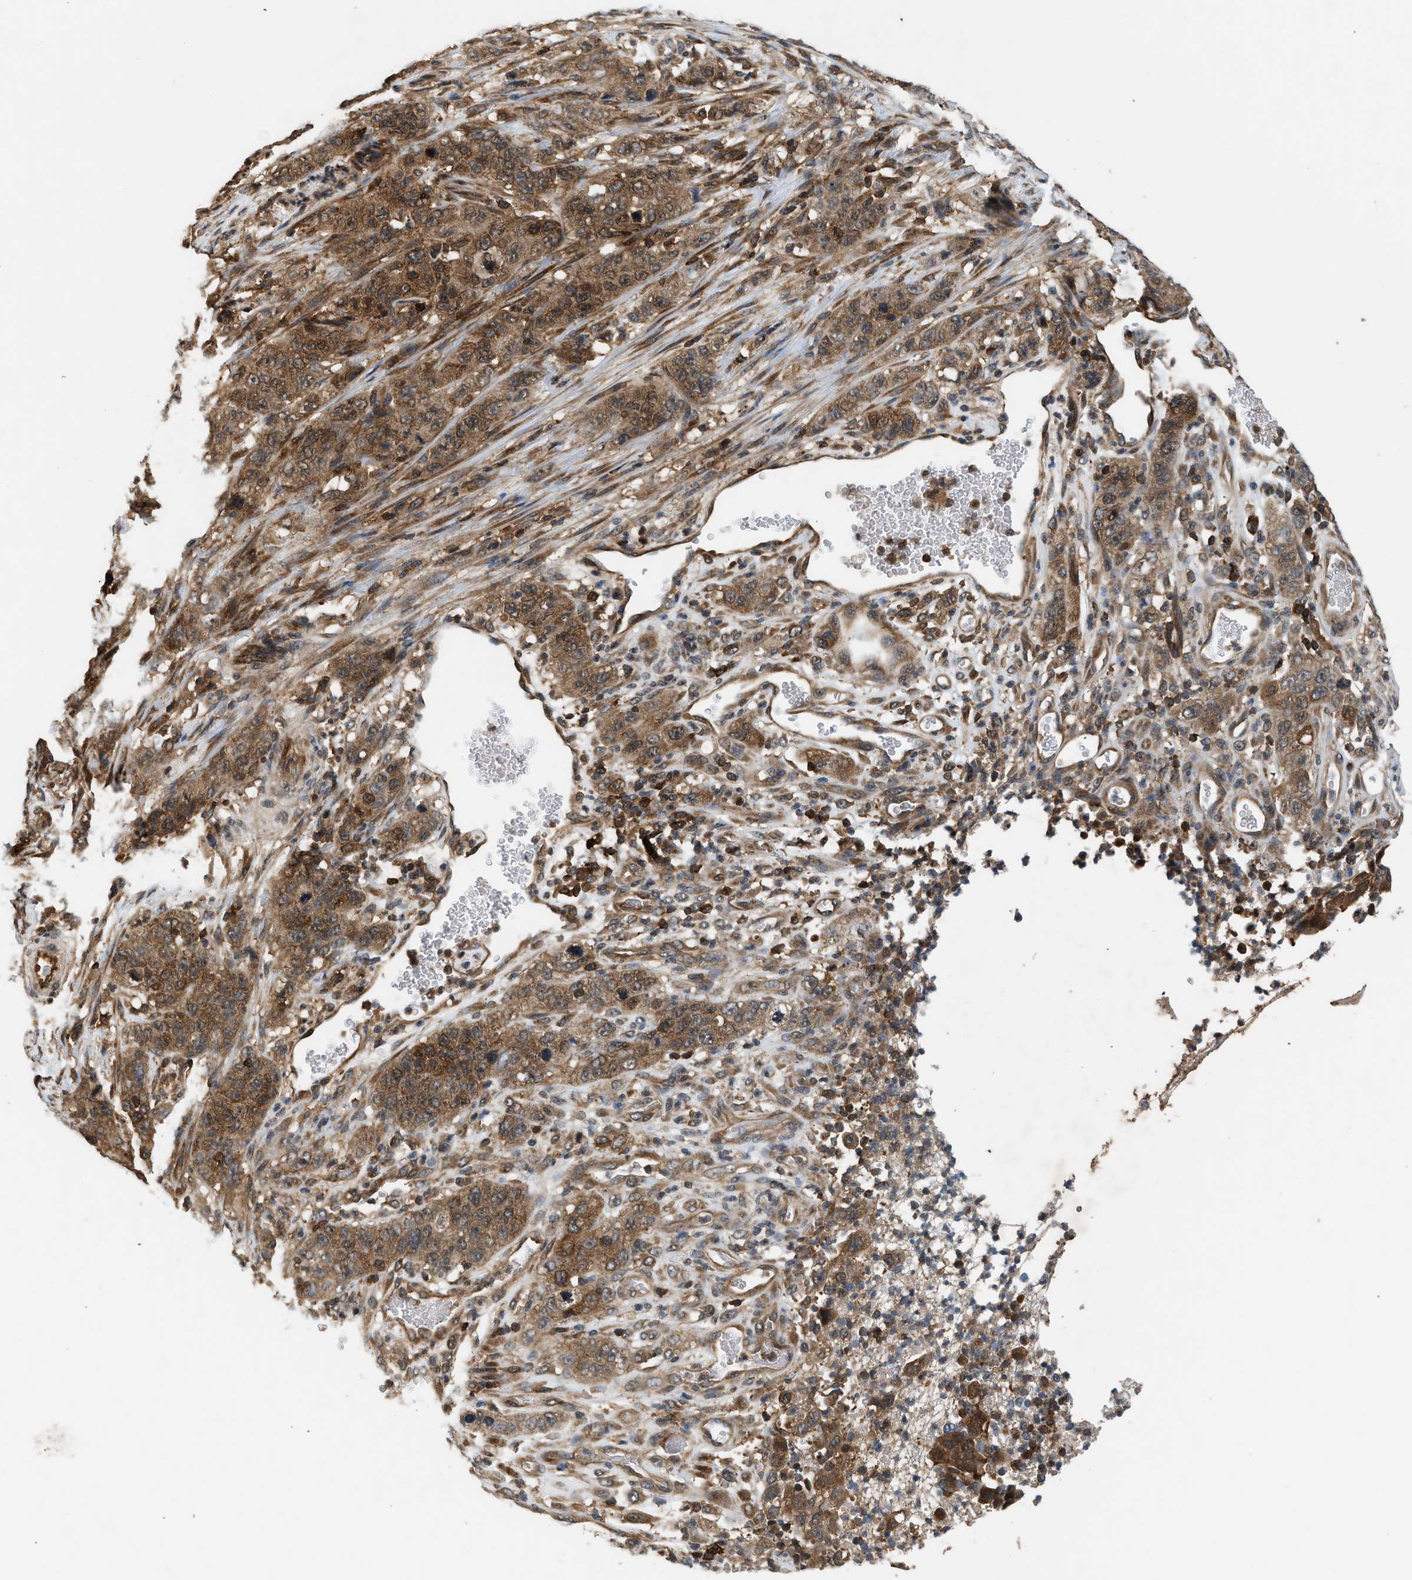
{"staining": {"intensity": "moderate", "quantity": ">75%", "location": "cytoplasmic/membranous"}, "tissue": "stomach cancer", "cell_type": "Tumor cells", "image_type": "cancer", "snomed": [{"axis": "morphology", "description": "Adenocarcinoma, NOS"}, {"axis": "topography", "description": "Stomach"}], "caption": "This photomicrograph reveals immunohistochemistry (IHC) staining of stomach cancer (adenocarcinoma), with medium moderate cytoplasmic/membranous expression in approximately >75% of tumor cells.", "gene": "OXSR1", "patient": {"sex": "male", "age": 48}}